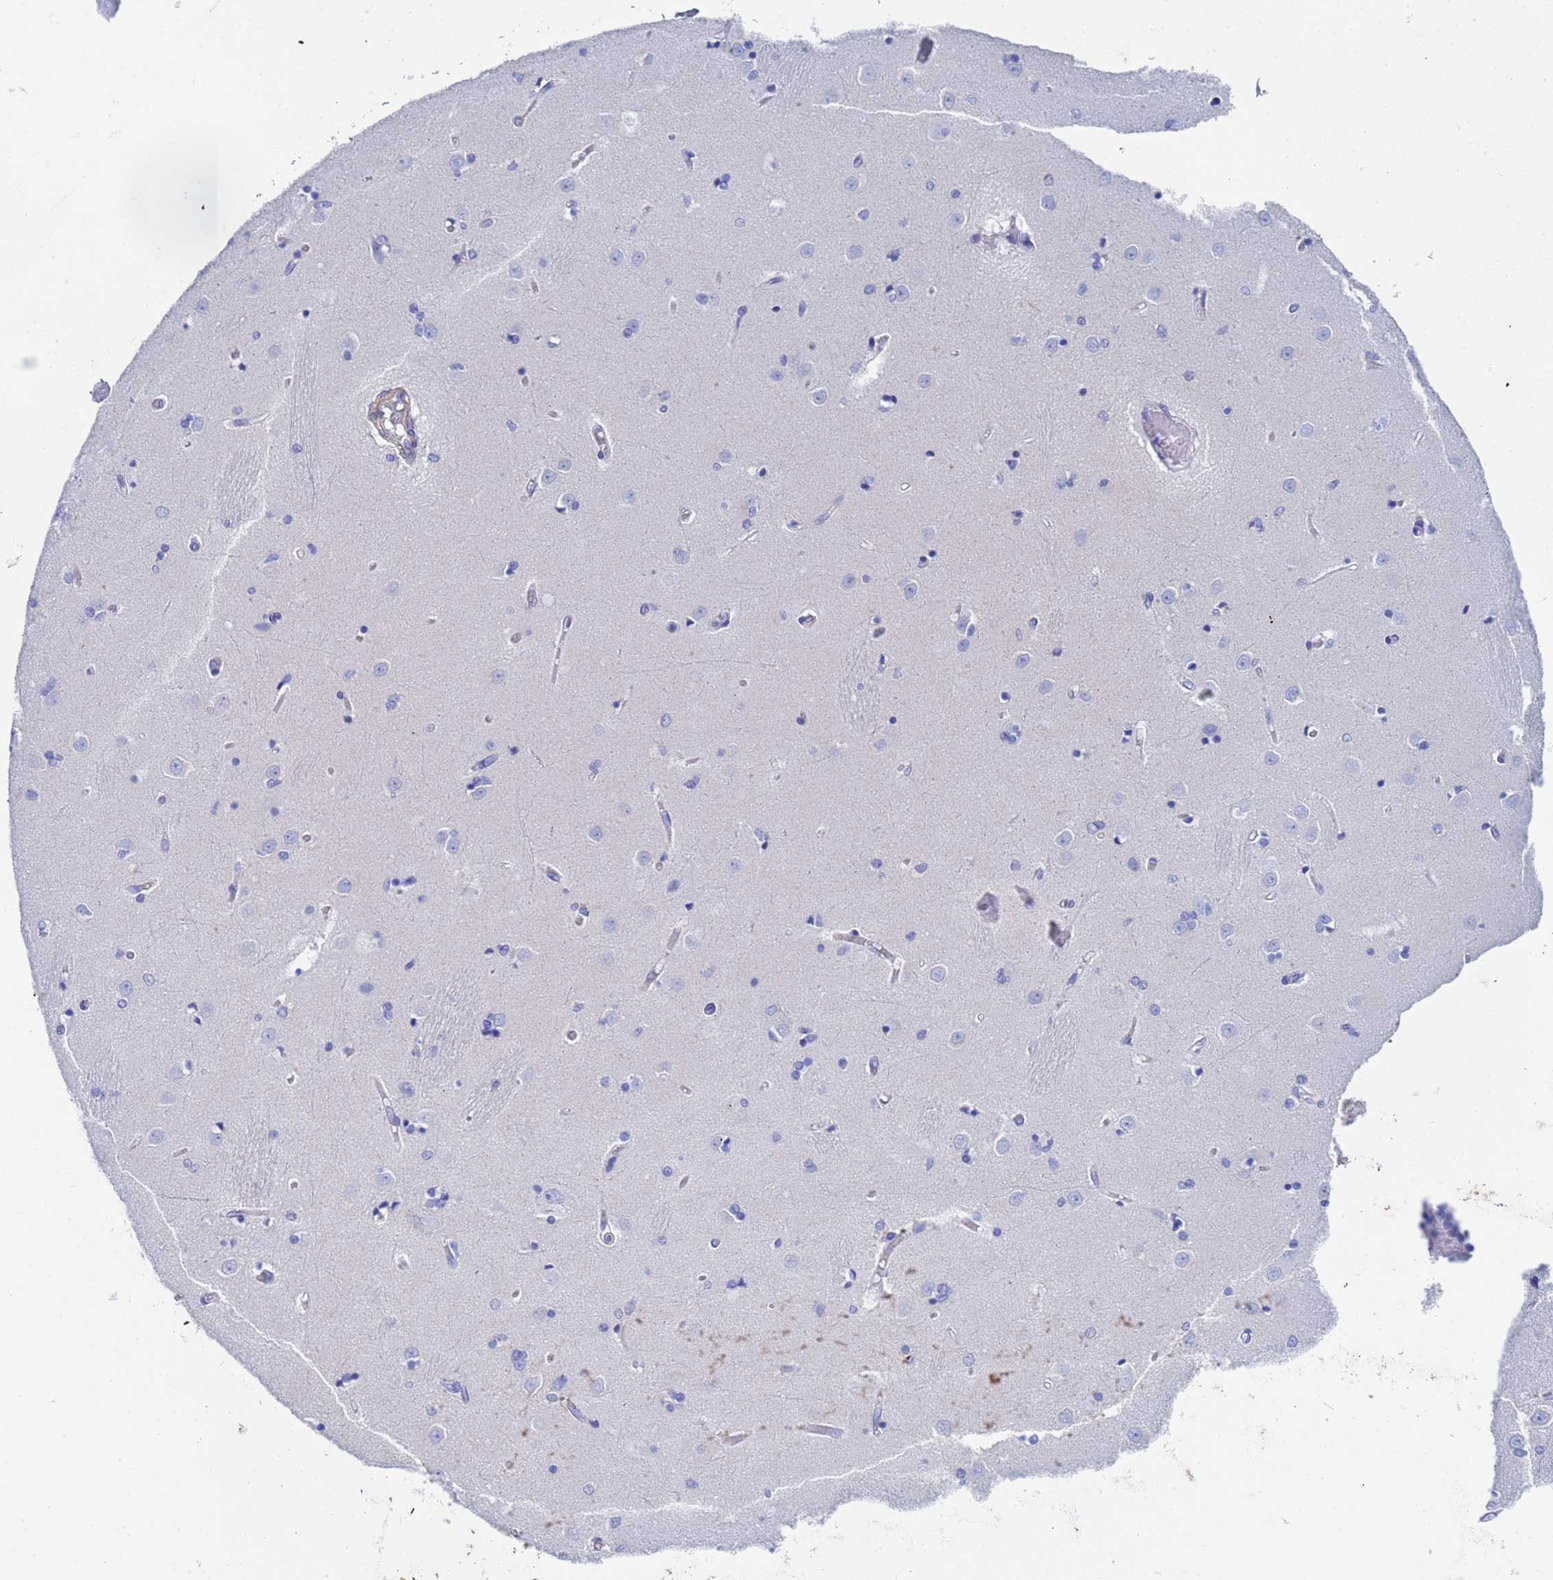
{"staining": {"intensity": "negative", "quantity": "none", "location": "none"}, "tissue": "caudate", "cell_type": "Glial cells", "image_type": "normal", "snomed": [{"axis": "morphology", "description": "Normal tissue, NOS"}, {"axis": "topography", "description": "Lateral ventricle wall"}], "caption": "Immunohistochemistry micrograph of benign caudate: human caudate stained with DAB (3,3'-diaminobenzidine) demonstrates no significant protein expression in glial cells.", "gene": "CST1", "patient": {"sex": "male", "age": 37}}